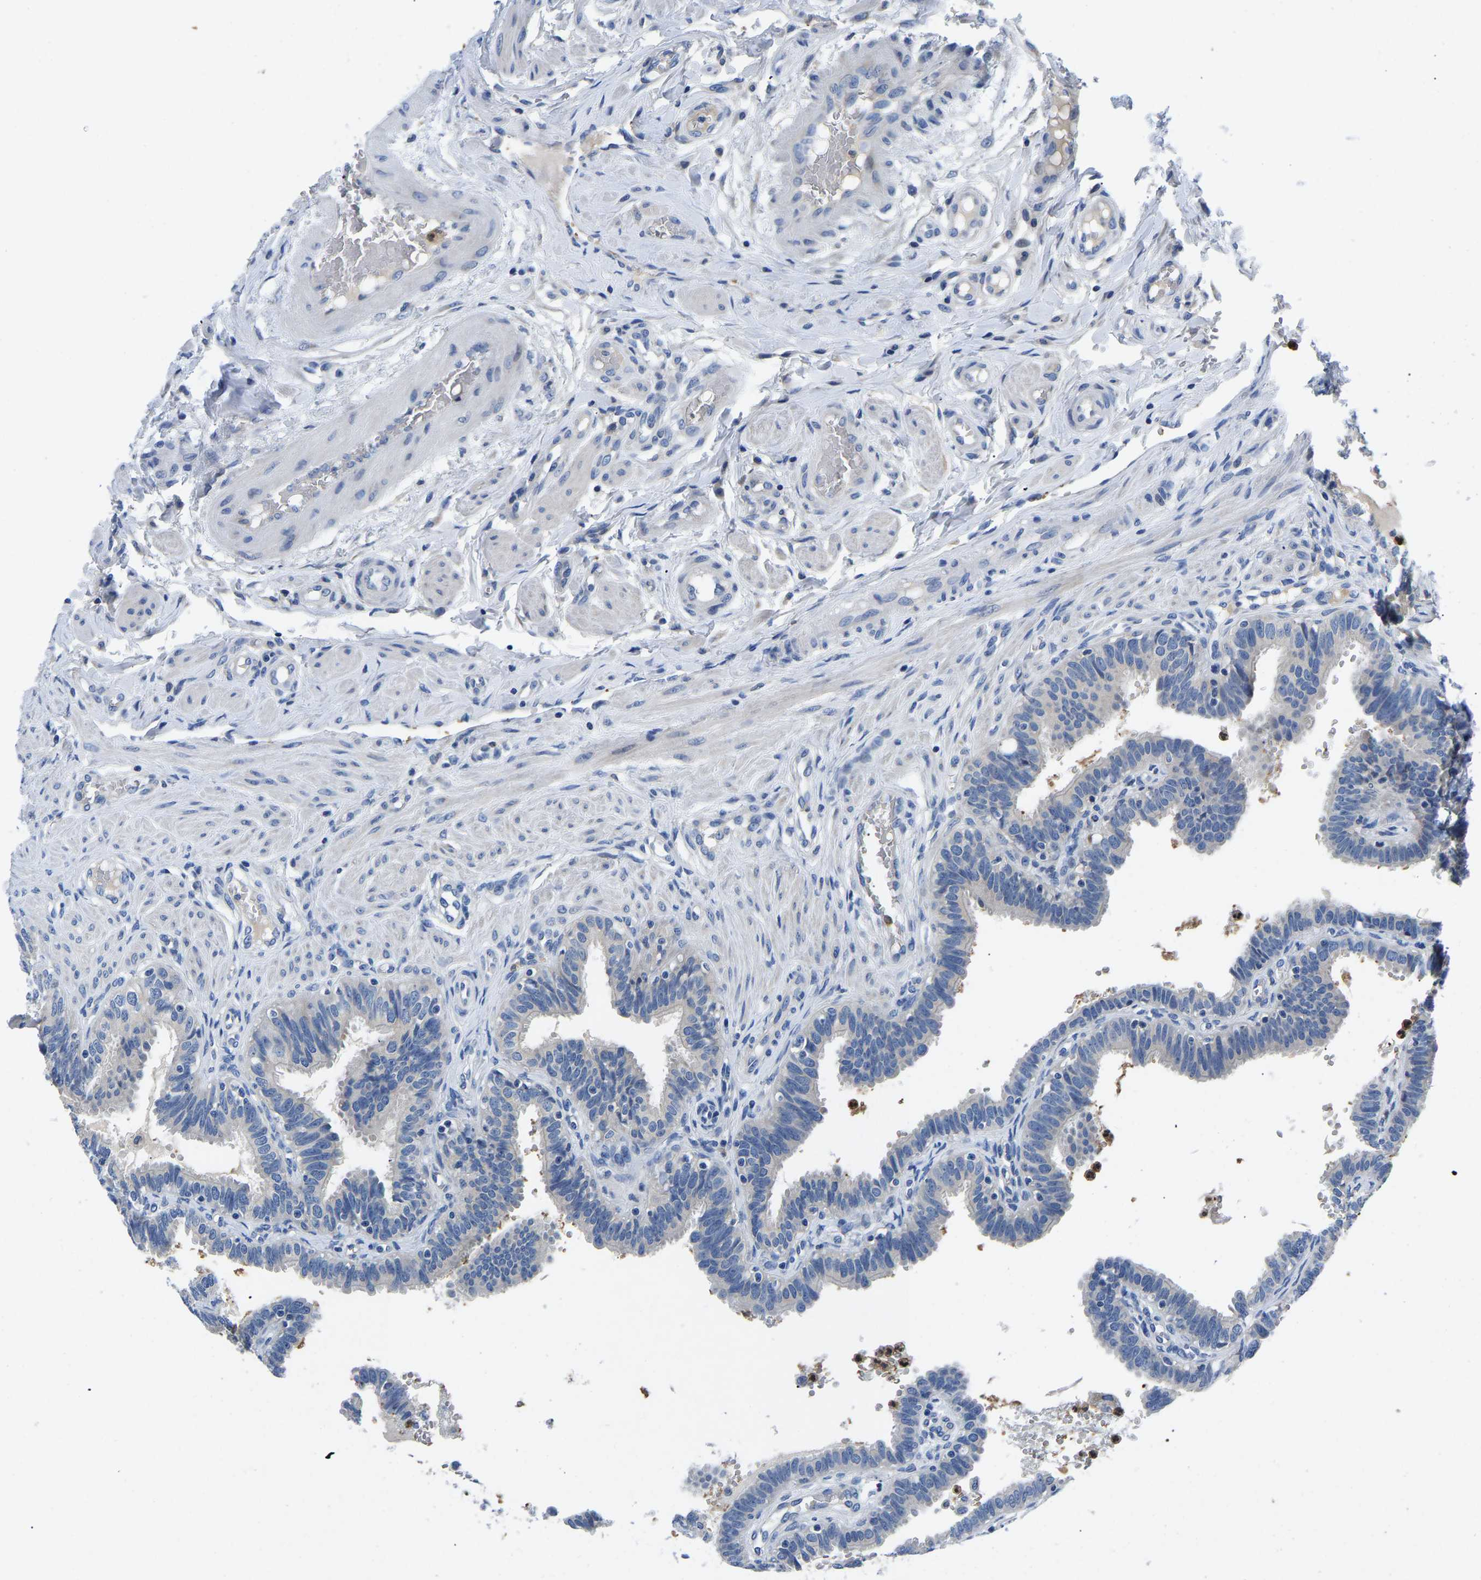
{"staining": {"intensity": "negative", "quantity": "none", "location": "none"}, "tissue": "fallopian tube", "cell_type": "Glandular cells", "image_type": "normal", "snomed": [{"axis": "morphology", "description": "Normal tissue, NOS"}, {"axis": "topography", "description": "Fallopian tube"}, {"axis": "topography", "description": "Placenta"}], "caption": "Image shows no protein staining in glandular cells of normal fallopian tube.", "gene": "TOR1B", "patient": {"sex": "female", "age": 34}}